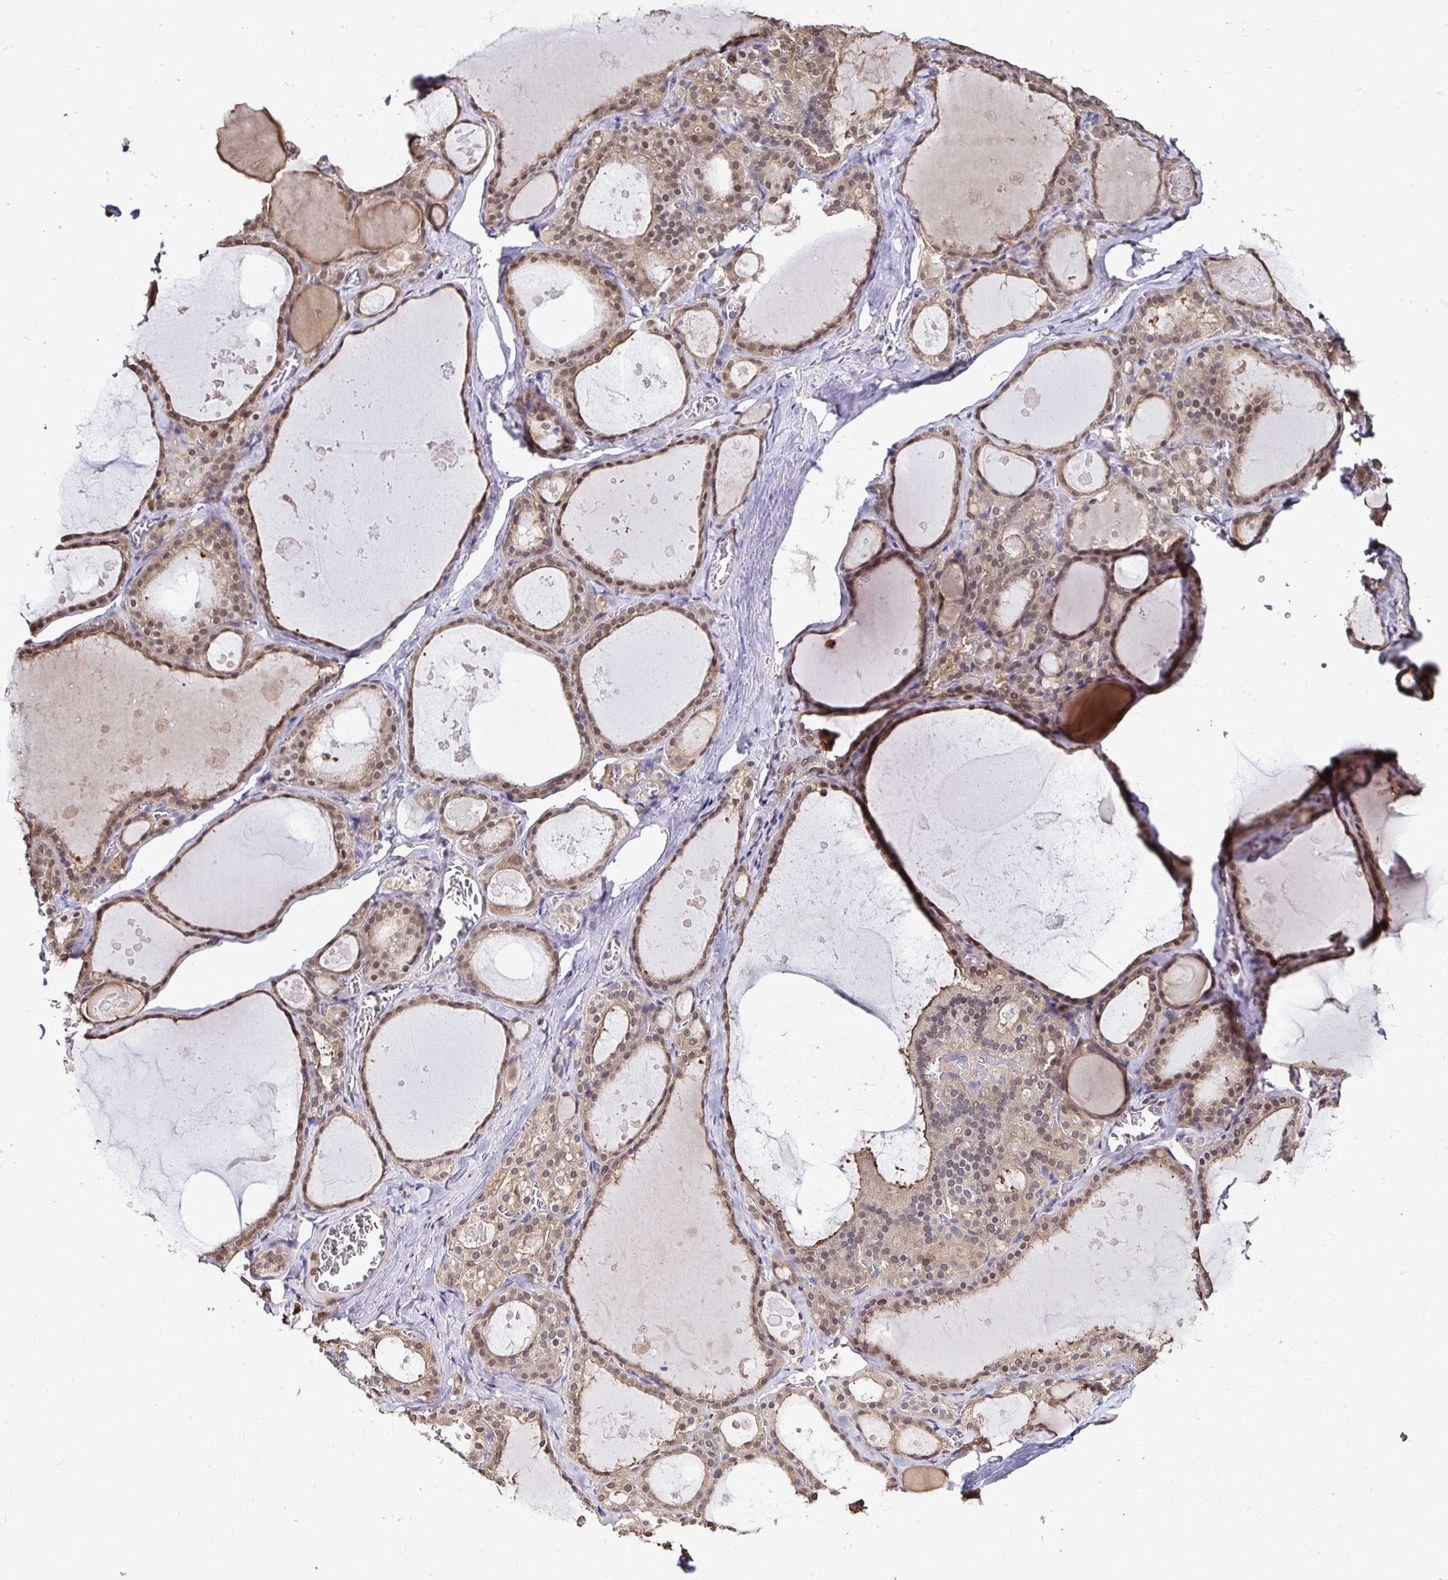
{"staining": {"intensity": "weak", "quantity": ">75%", "location": "cytoplasmic/membranous,nuclear"}, "tissue": "thyroid gland", "cell_type": "Glandular cells", "image_type": "normal", "snomed": [{"axis": "morphology", "description": "Normal tissue, NOS"}, {"axis": "topography", "description": "Thyroid gland"}], "caption": "This image exhibits normal thyroid gland stained with immunohistochemistry (IHC) to label a protein in brown. The cytoplasmic/membranous,nuclear of glandular cells show weak positivity for the protein. Nuclei are counter-stained blue.", "gene": "TXN", "patient": {"sex": "male", "age": 56}}